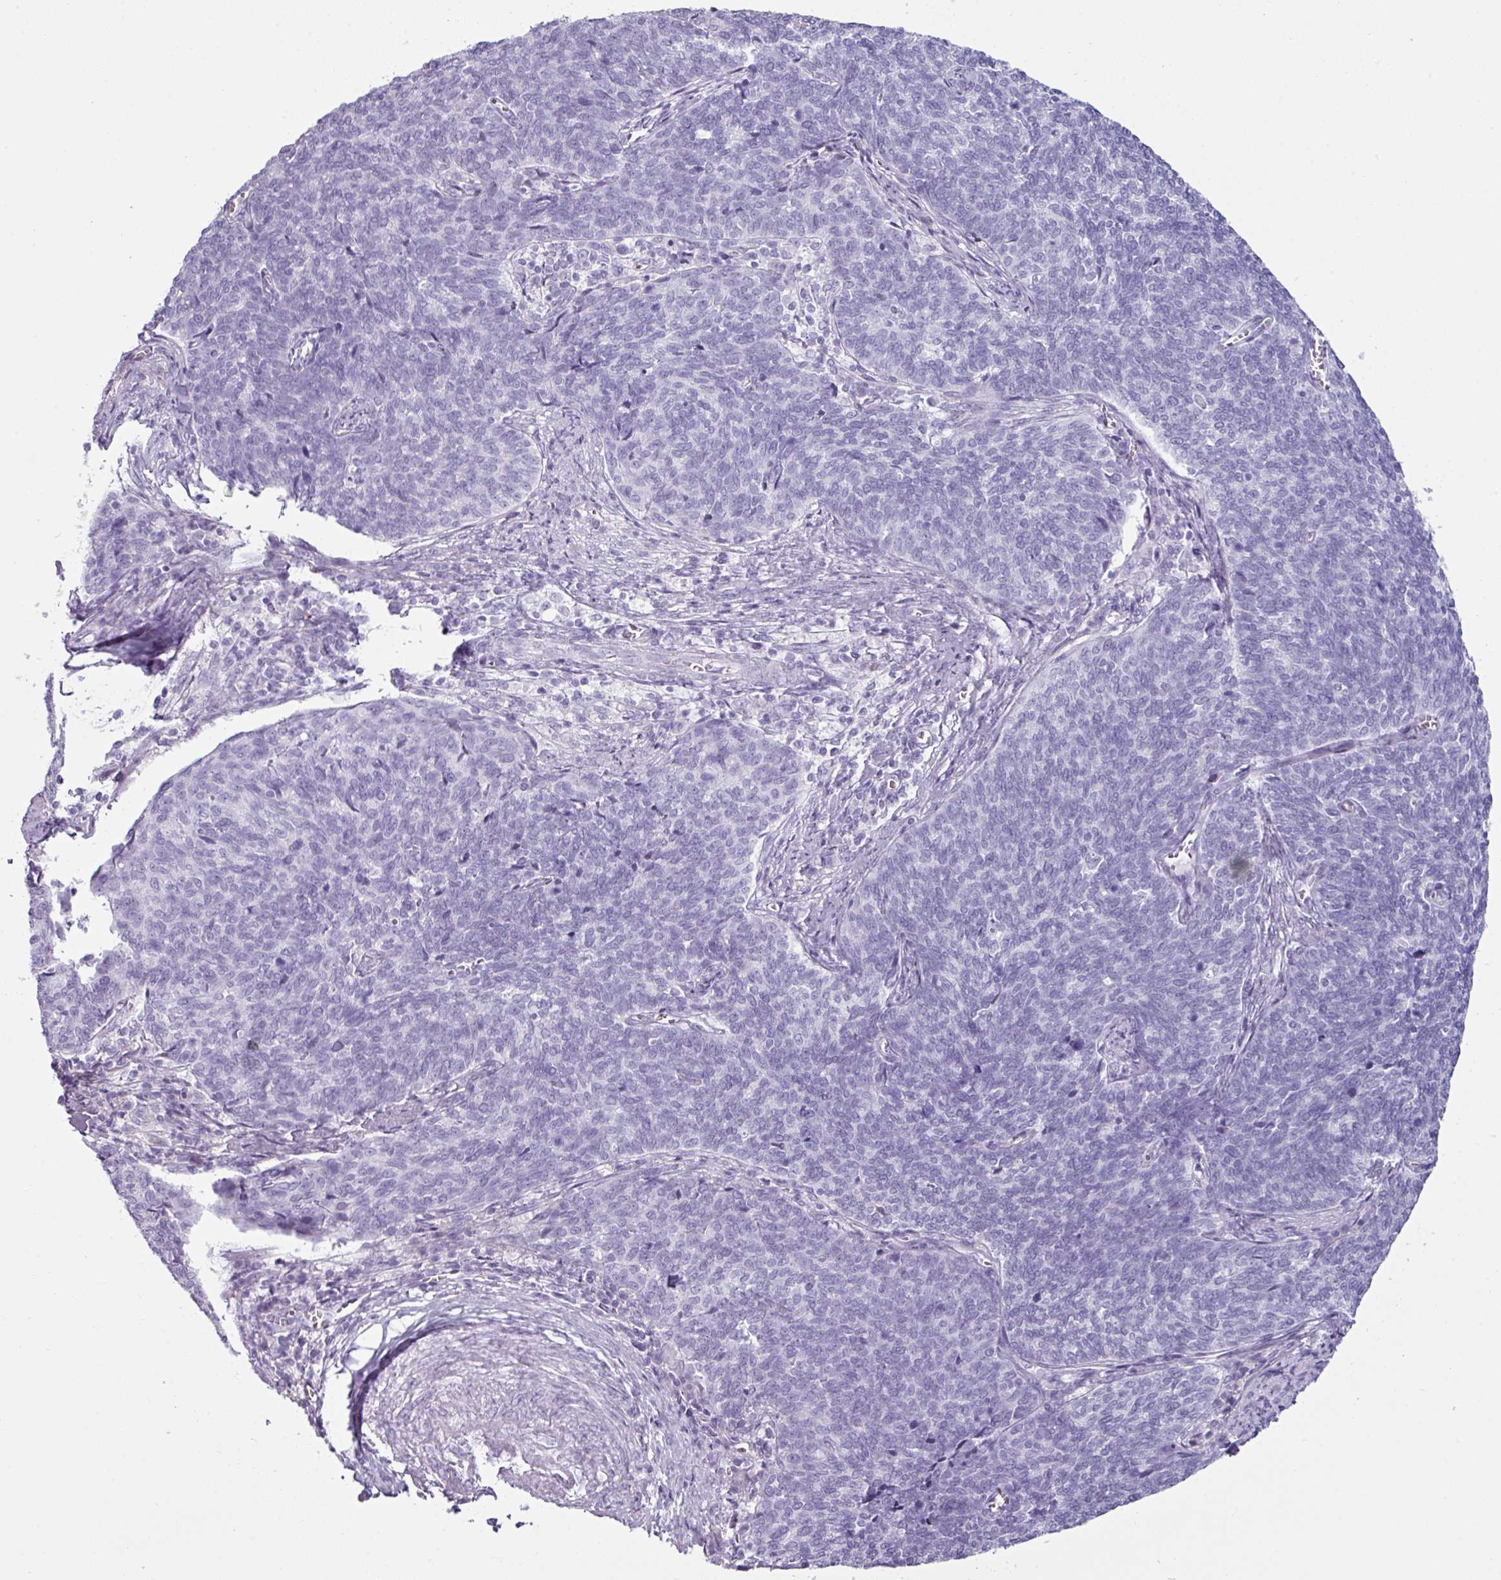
{"staining": {"intensity": "negative", "quantity": "none", "location": "none"}, "tissue": "cervical cancer", "cell_type": "Tumor cells", "image_type": "cancer", "snomed": [{"axis": "morphology", "description": "Squamous cell carcinoma, NOS"}, {"axis": "topography", "description": "Cervix"}], "caption": "This photomicrograph is of cervical cancer (squamous cell carcinoma) stained with IHC to label a protein in brown with the nuclei are counter-stained blue. There is no staining in tumor cells.", "gene": "CLCA1", "patient": {"sex": "female", "age": 39}}